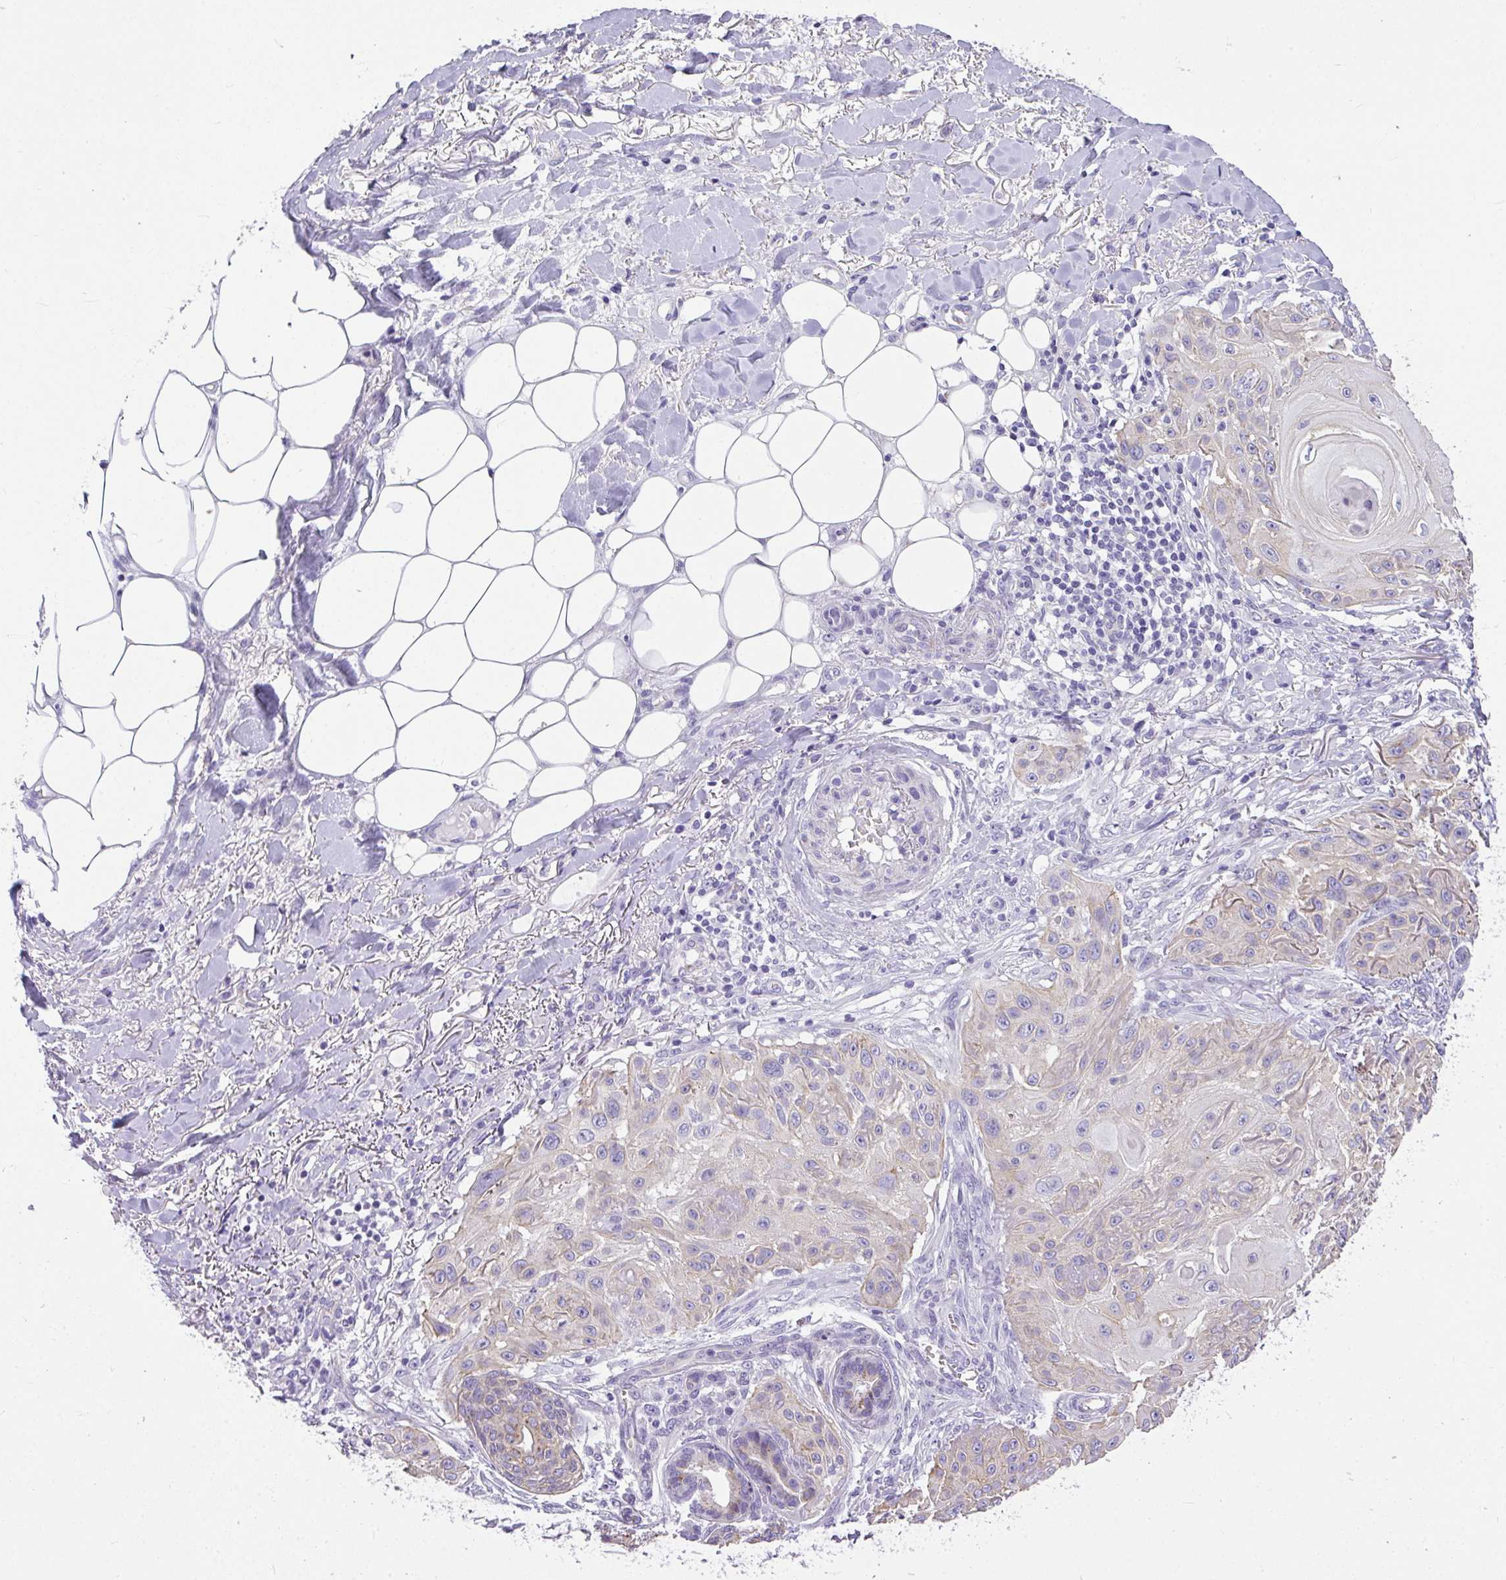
{"staining": {"intensity": "weak", "quantity": "<25%", "location": "cytoplasmic/membranous"}, "tissue": "skin cancer", "cell_type": "Tumor cells", "image_type": "cancer", "snomed": [{"axis": "morphology", "description": "Squamous cell carcinoma, NOS"}, {"axis": "topography", "description": "Skin"}], "caption": "Immunohistochemistry of human skin squamous cell carcinoma shows no staining in tumor cells. (Brightfield microscopy of DAB immunohistochemistry (IHC) at high magnification).", "gene": "PLPPR3", "patient": {"sex": "female", "age": 91}}